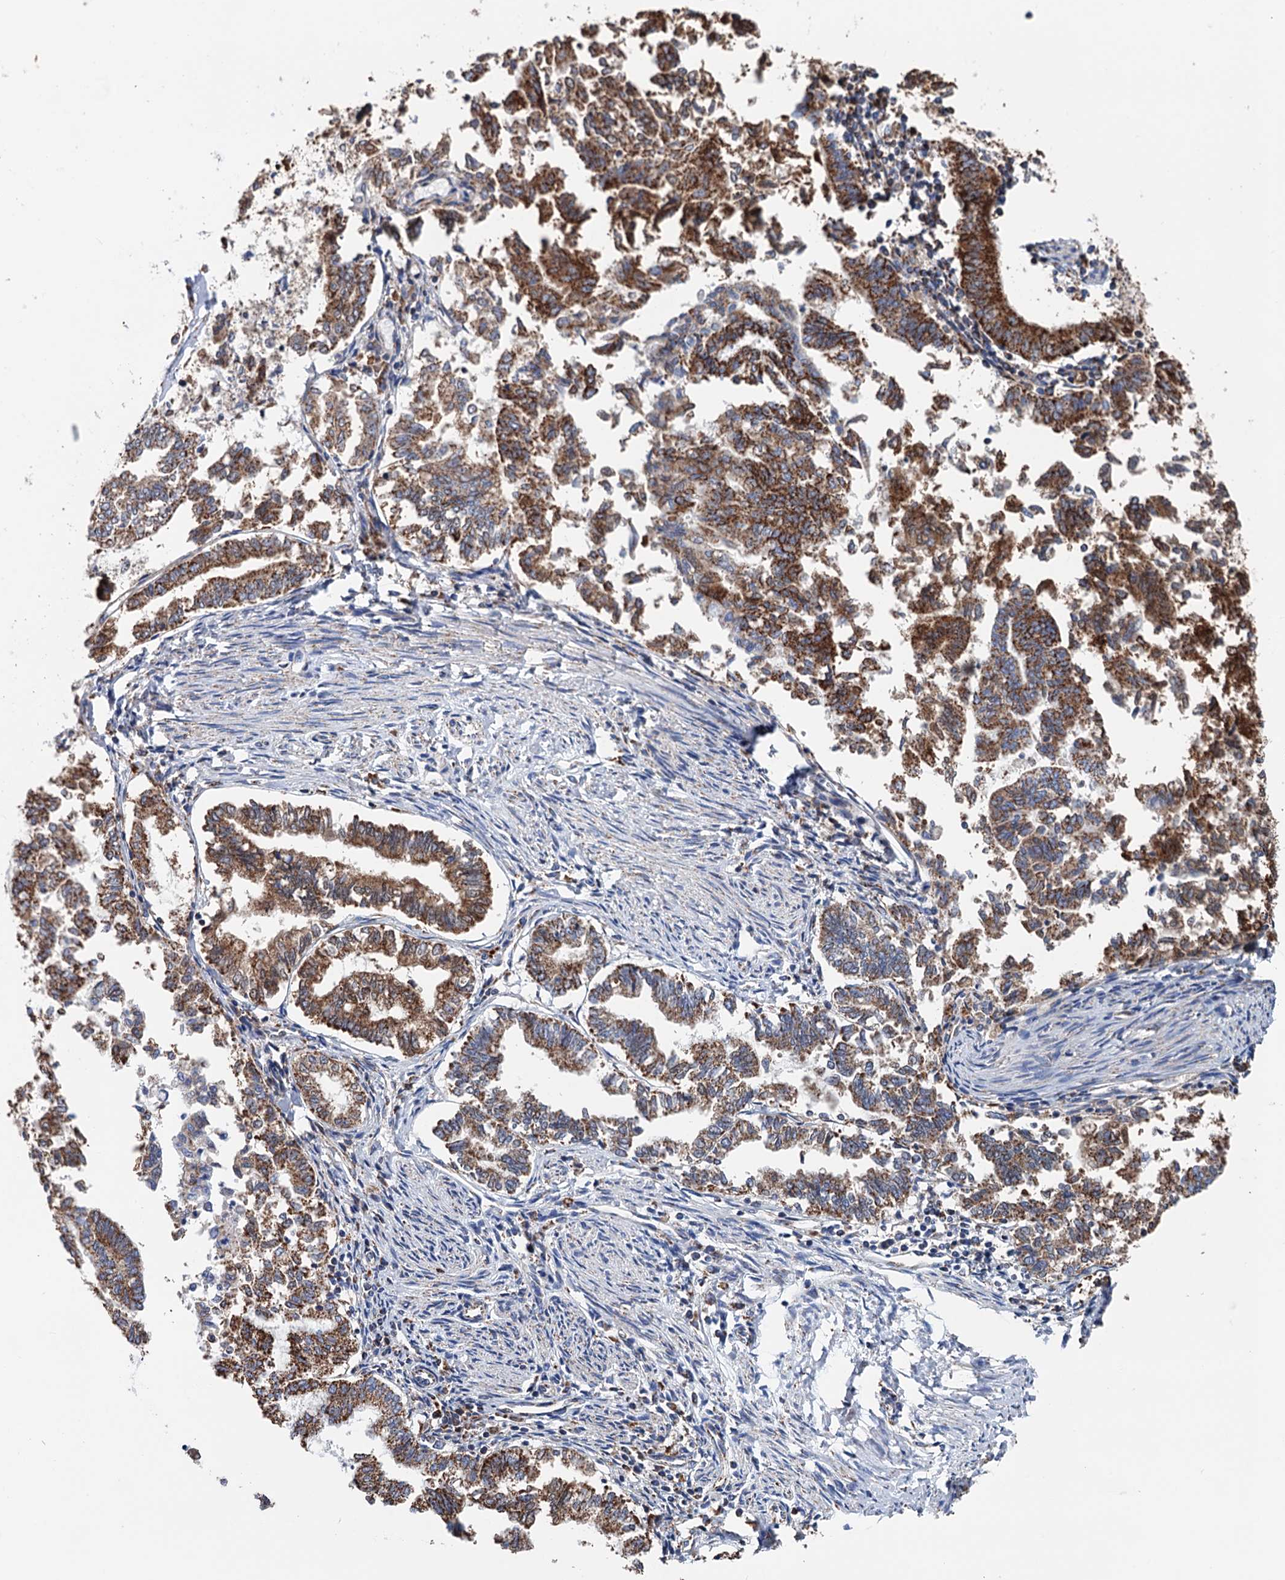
{"staining": {"intensity": "moderate", "quantity": ">75%", "location": "cytoplasmic/membranous"}, "tissue": "endometrial cancer", "cell_type": "Tumor cells", "image_type": "cancer", "snomed": [{"axis": "morphology", "description": "Adenocarcinoma, NOS"}, {"axis": "topography", "description": "Endometrium"}], "caption": "IHC of endometrial cancer displays medium levels of moderate cytoplasmic/membranous expression in about >75% of tumor cells. (IHC, brightfield microscopy, high magnification).", "gene": "IVD", "patient": {"sex": "female", "age": 79}}